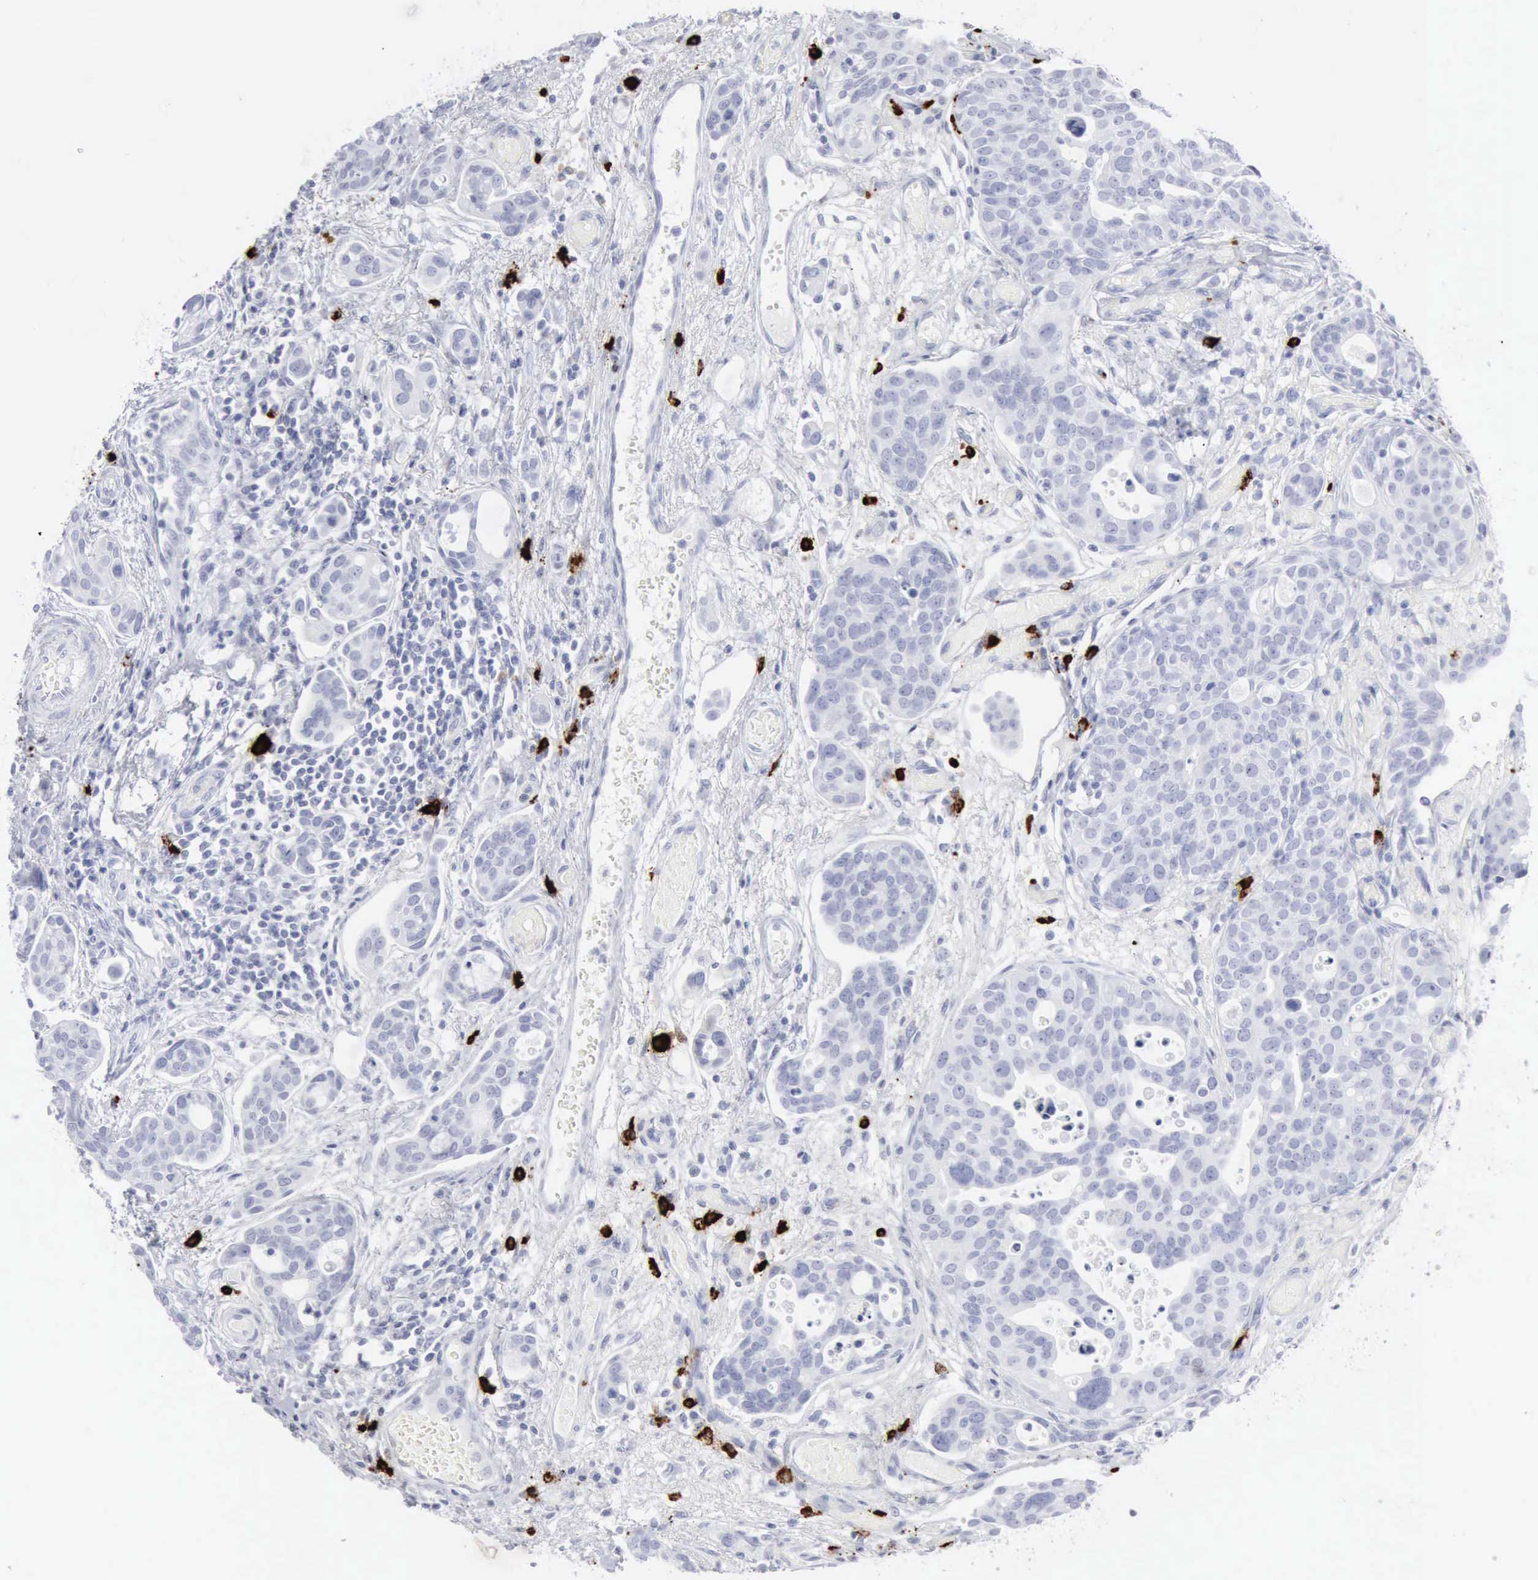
{"staining": {"intensity": "negative", "quantity": "none", "location": "none"}, "tissue": "urothelial cancer", "cell_type": "Tumor cells", "image_type": "cancer", "snomed": [{"axis": "morphology", "description": "Urothelial carcinoma, High grade"}, {"axis": "topography", "description": "Urinary bladder"}], "caption": "Immunohistochemical staining of human high-grade urothelial carcinoma exhibits no significant staining in tumor cells. (Brightfield microscopy of DAB immunohistochemistry at high magnification).", "gene": "CMA1", "patient": {"sex": "male", "age": 78}}